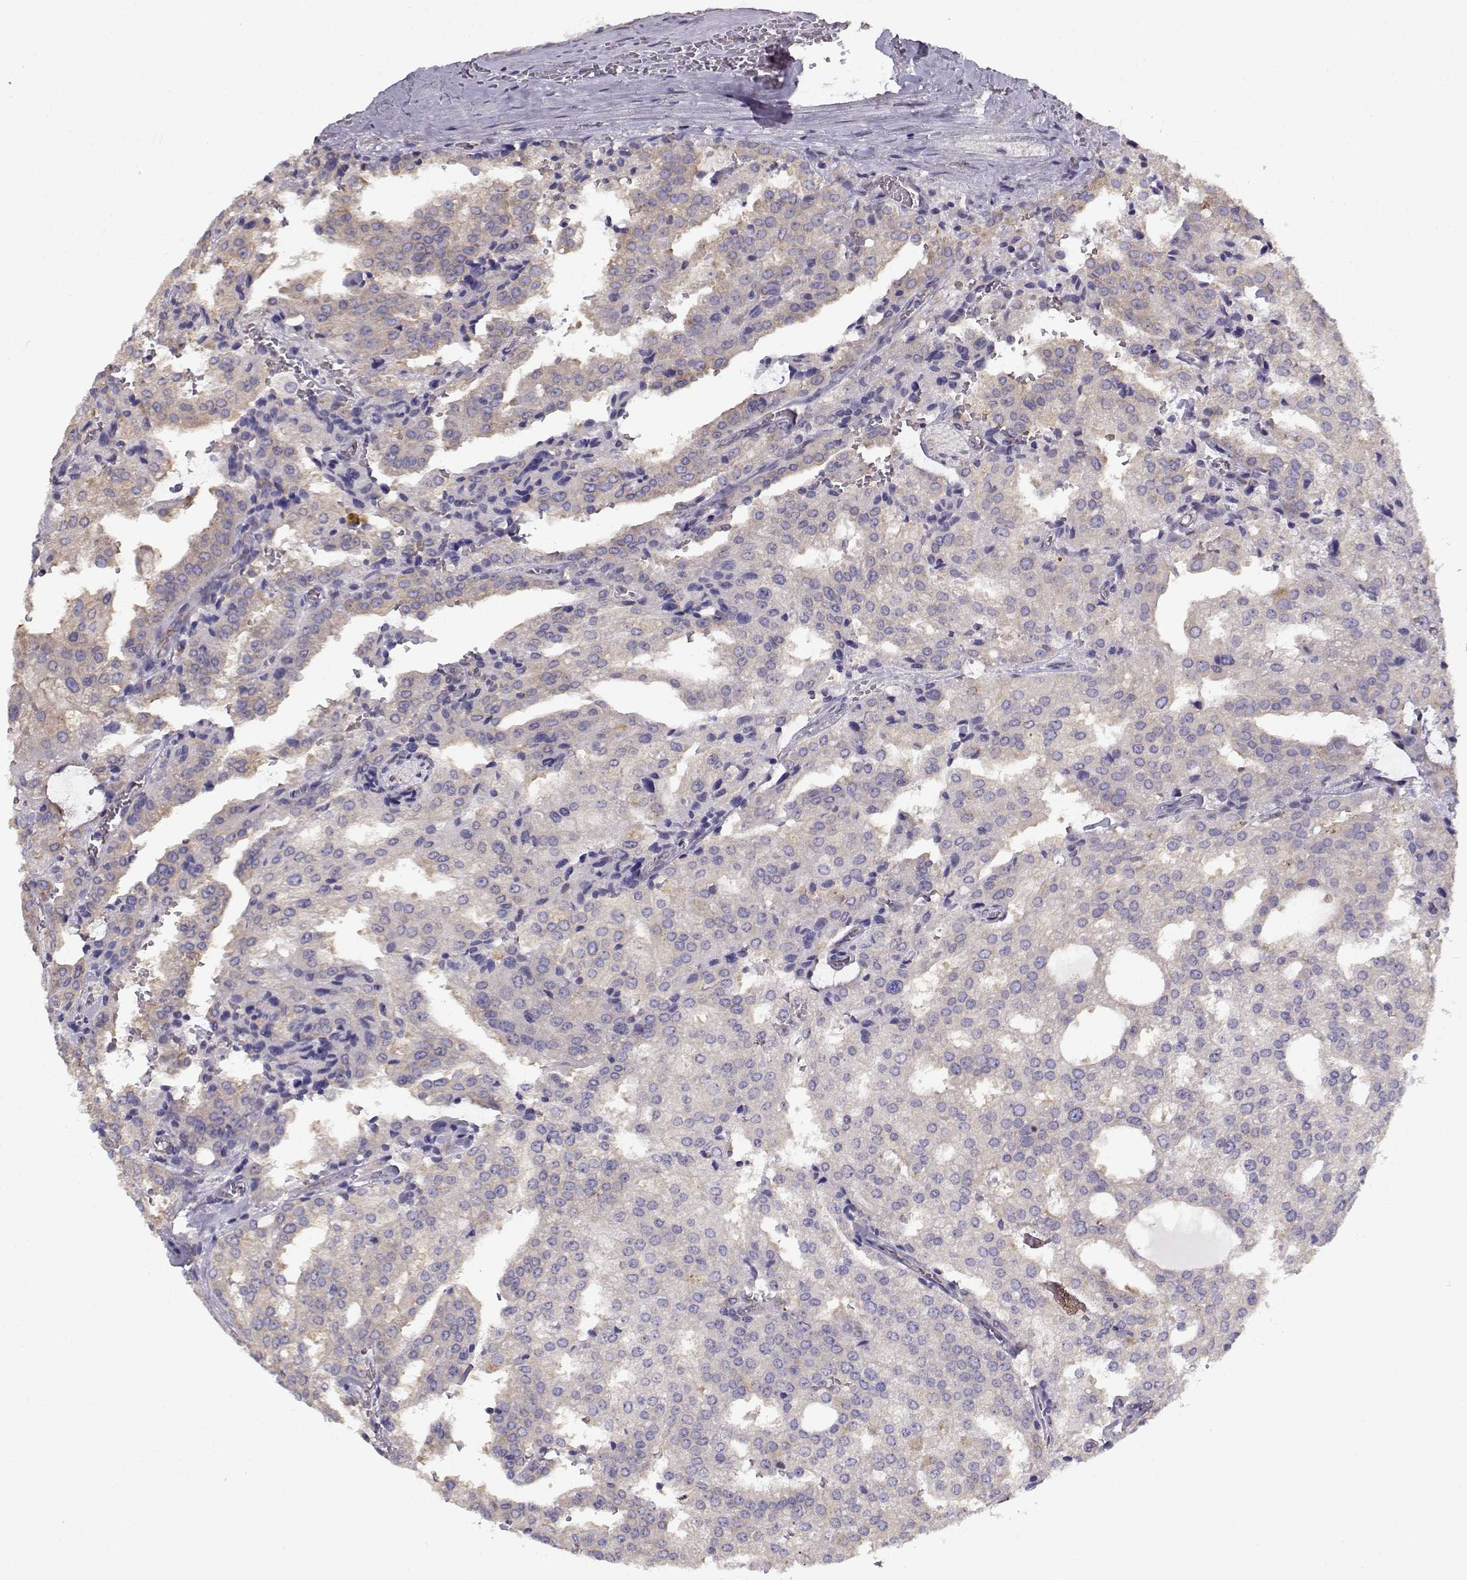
{"staining": {"intensity": "weak", "quantity": "<25%", "location": "cytoplasmic/membranous"}, "tissue": "prostate cancer", "cell_type": "Tumor cells", "image_type": "cancer", "snomed": [{"axis": "morphology", "description": "Adenocarcinoma, High grade"}, {"axis": "topography", "description": "Prostate"}], "caption": "High power microscopy micrograph of an immunohistochemistry micrograph of prostate adenocarcinoma (high-grade), revealing no significant expression in tumor cells. (DAB (3,3'-diaminobenzidine) immunohistochemistry visualized using brightfield microscopy, high magnification).", "gene": "BEND6", "patient": {"sex": "male", "age": 68}}